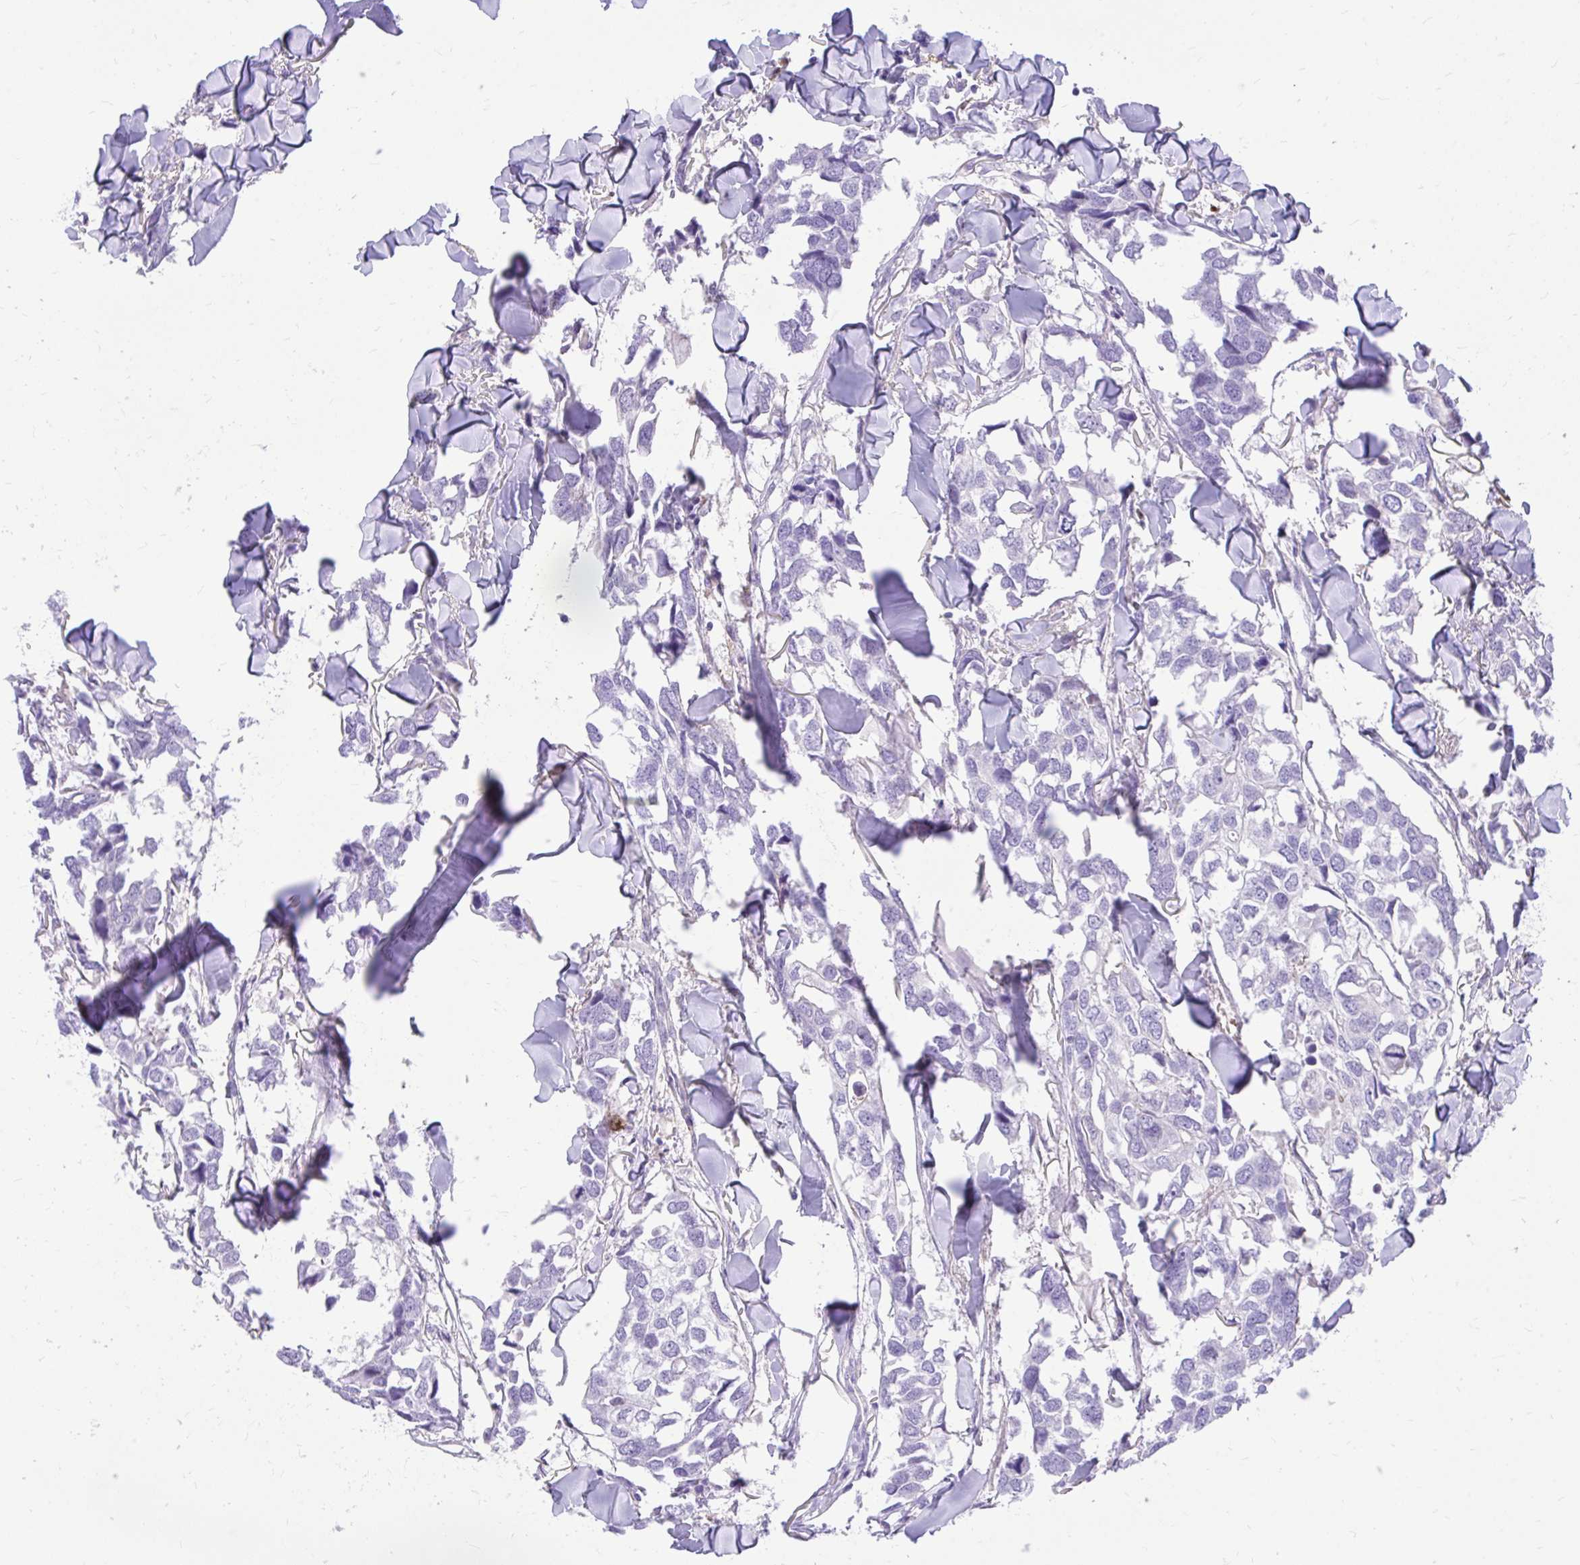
{"staining": {"intensity": "negative", "quantity": "none", "location": "none"}, "tissue": "breast cancer", "cell_type": "Tumor cells", "image_type": "cancer", "snomed": [{"axis": "morphology", "description": "Duct carcinoma"}, {"axis": "topography", "description": "Breast"}], "caption": "Human breast cancer stained for a protein using IHC exhibits no expression in tumor cells.", "gene": "TLR7", "patient": {"sex": "female", "age": 83}}